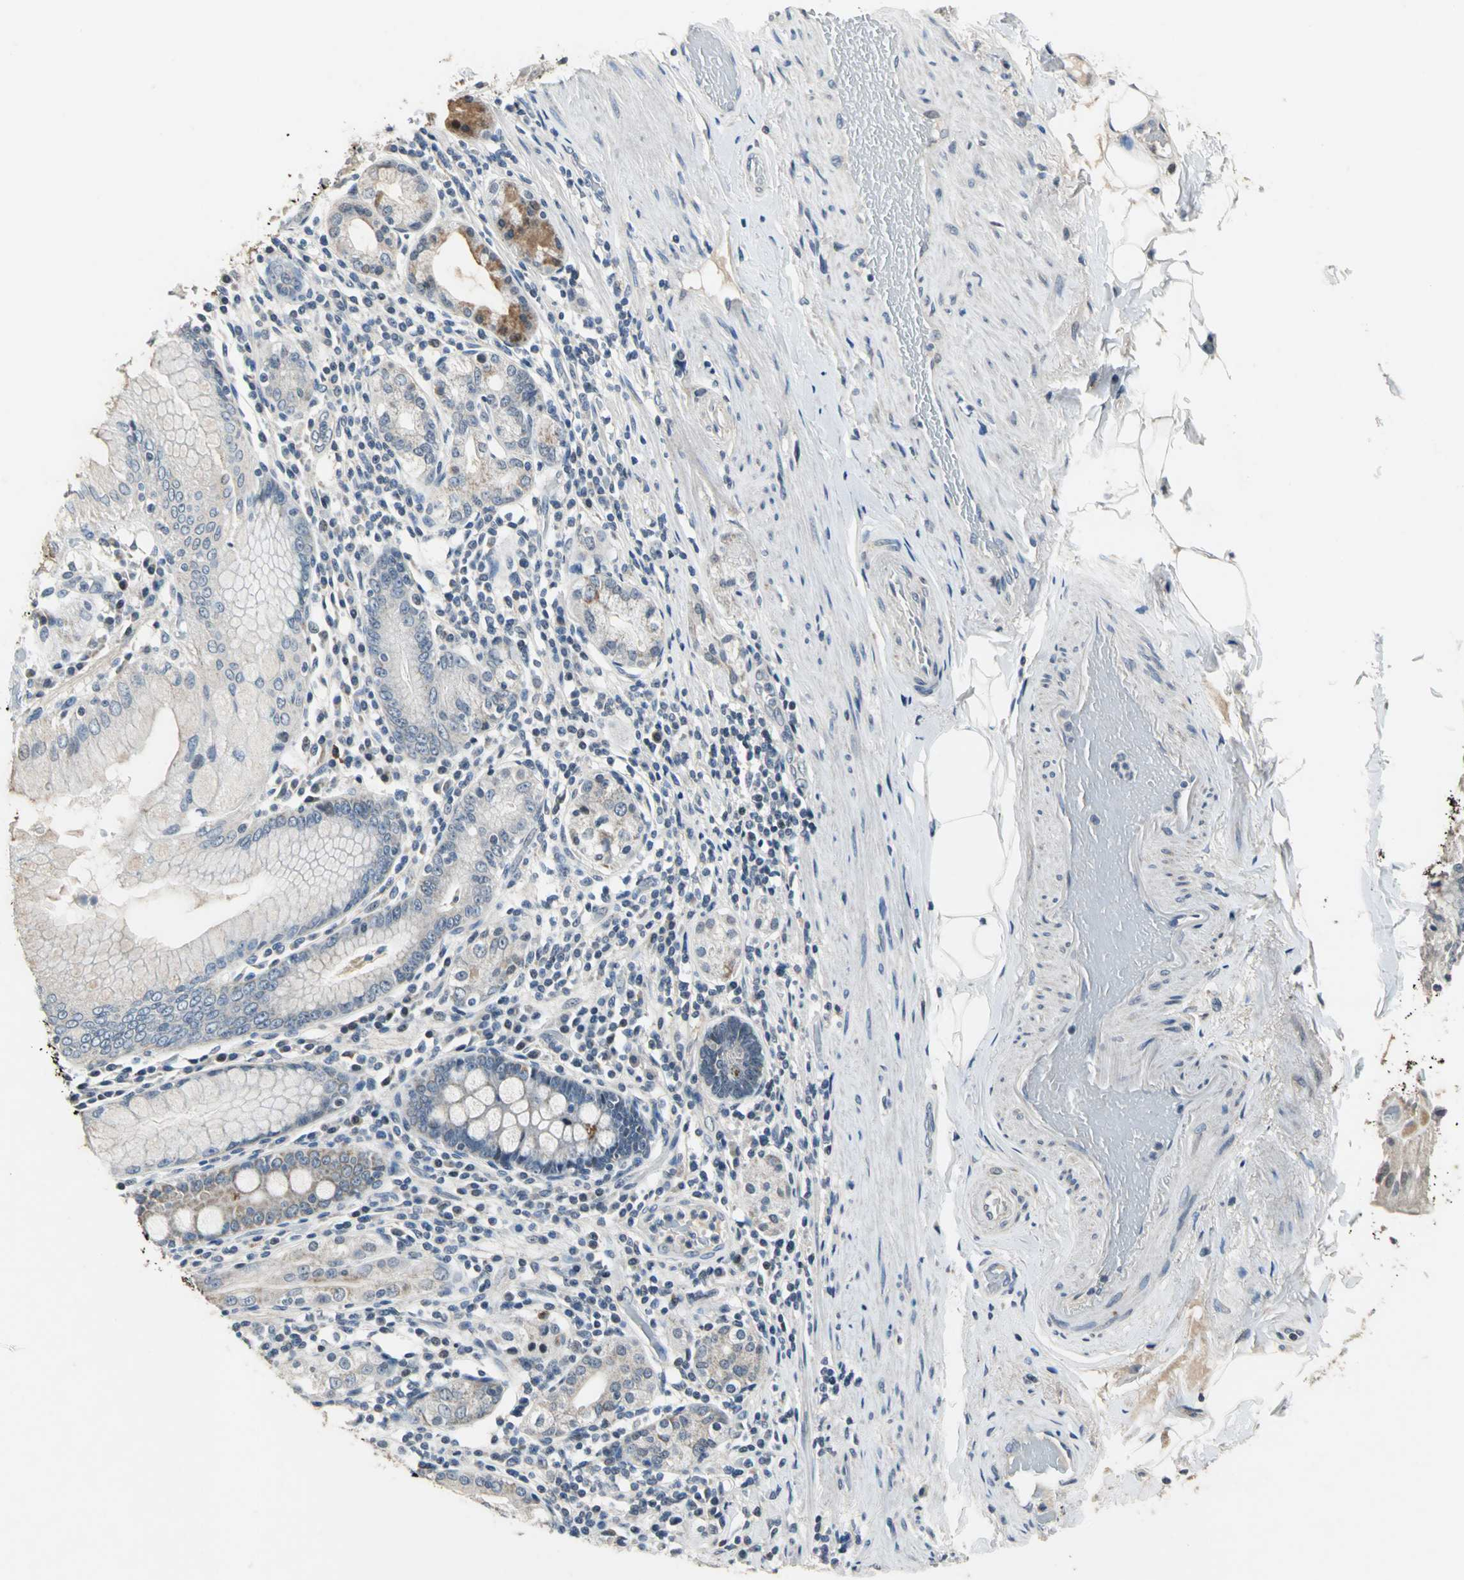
{"staining": {"intensity": "moderate", "quantity": "25%-75%", "location": "cytoplasmic/membranous"}, "tissue": "stomach", "cell_type": "Glandular cells", "image_type": "normal", "snomed": [{"axis": "morphology", "description": "Normal tissue, NOS"}, {"axis": "topography", "description": "Stomach, lower"}], "caption": "This is a photomicrograph of immunohistochemistry (IHC) staining of unremarkable stomach, which shows moderate expression in the cytoplasmic/membranous of glandular cells.", "gene": "JADE3", "patient": {"sex": "female", "age": 76}}